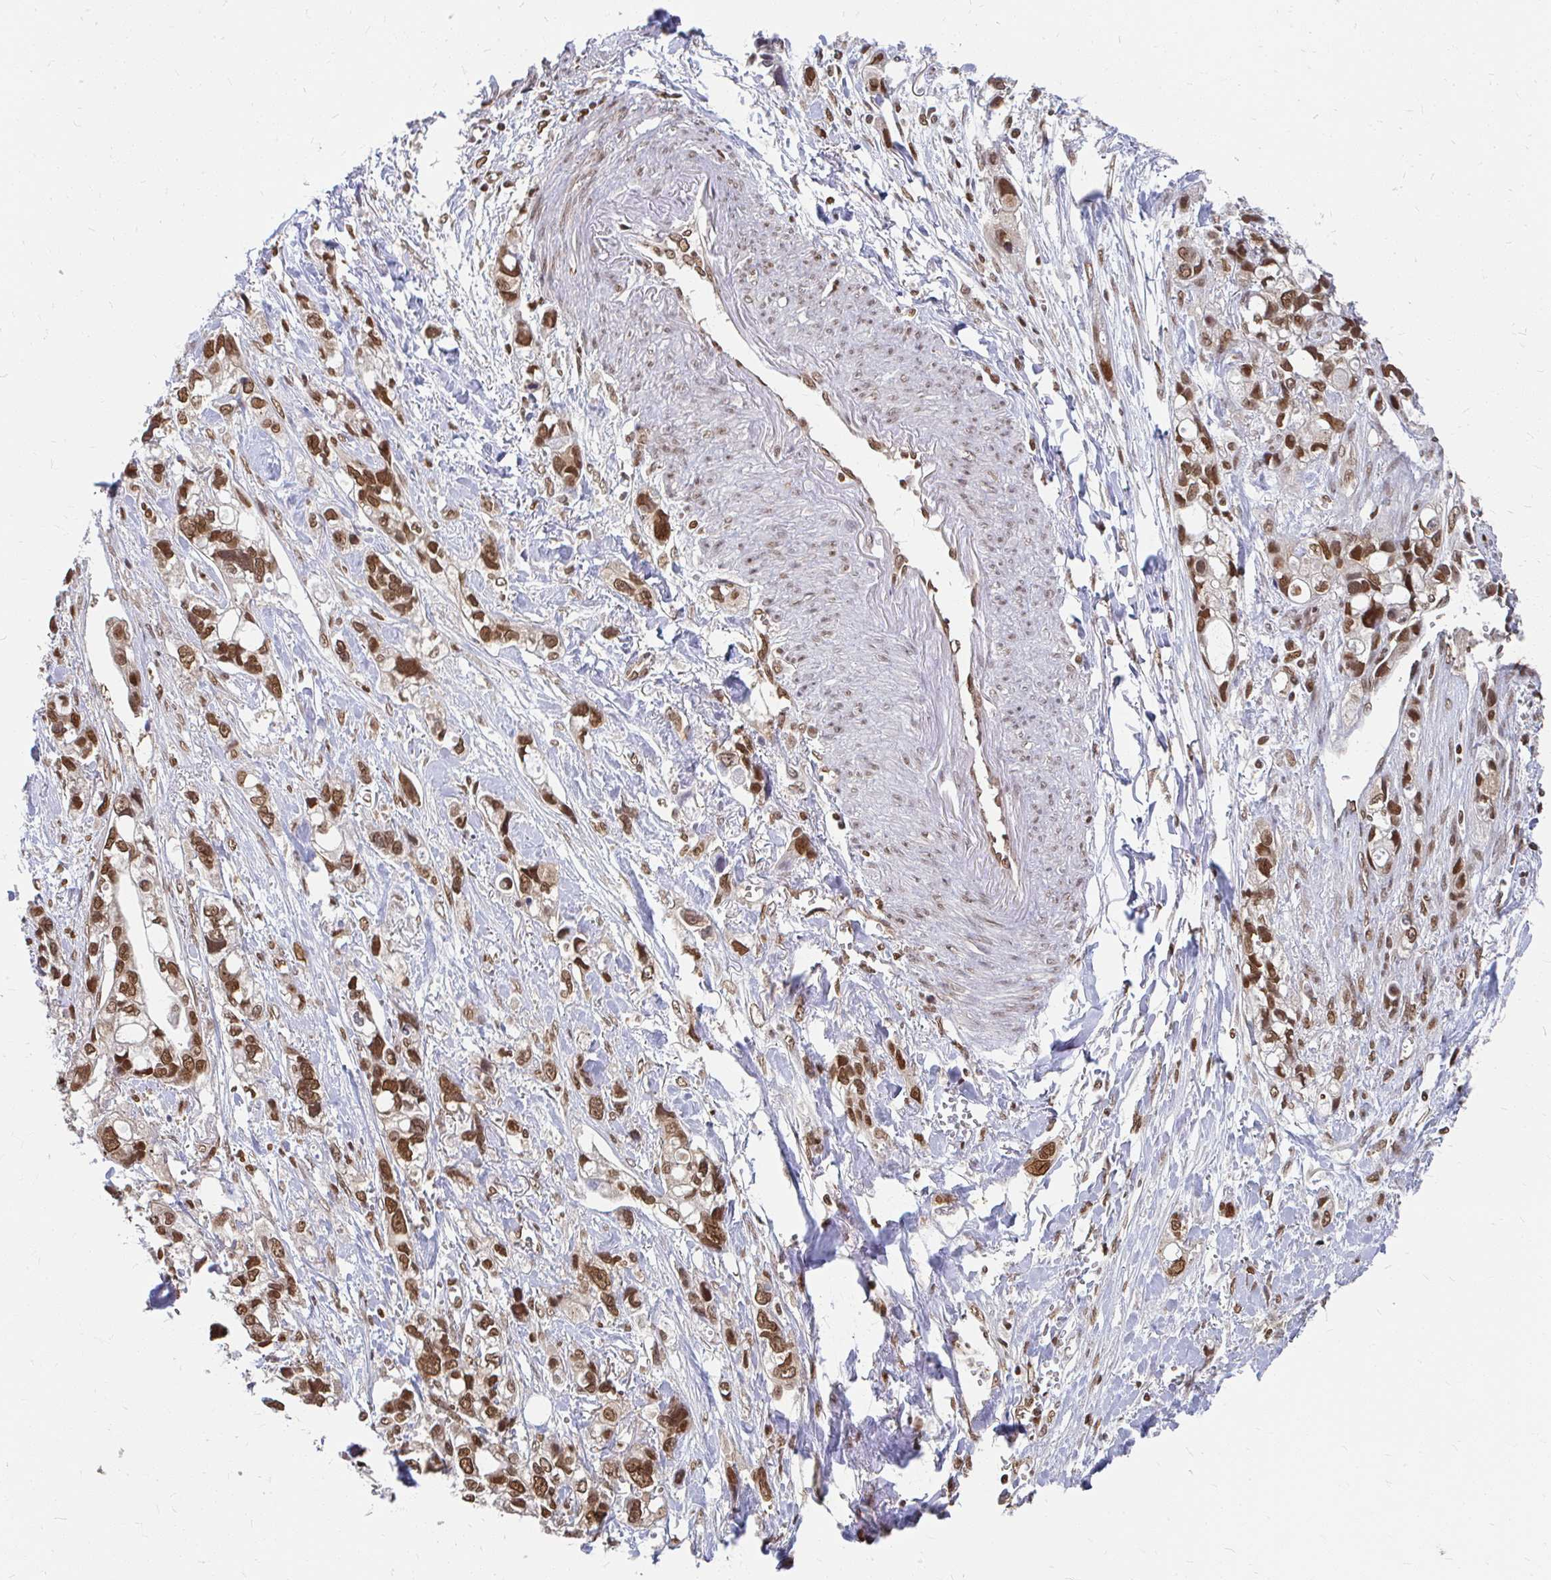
{"staining": {"intensity": "moderate", "quantity": ">75%", "location": "cytoplasmic/membranous,nuclear"}, "tissue": "stomach cancer", "cell_type": "Tumor cells", "image_type": "cancer", "snomed": [{"axis": "morphology", "description": "Adenocarcinoma, NOS"}, {"axis": "topography", "description": "Stomach, upper"}], "caption": "Protein expression analysis of stomach adenocarcinoma demonstrates moderate cytoplasmic/membranous and nuclear staining in about >75% of tumor cells.", "gene": "XPO1", "patient": {"sex": "female", "age": 81}}